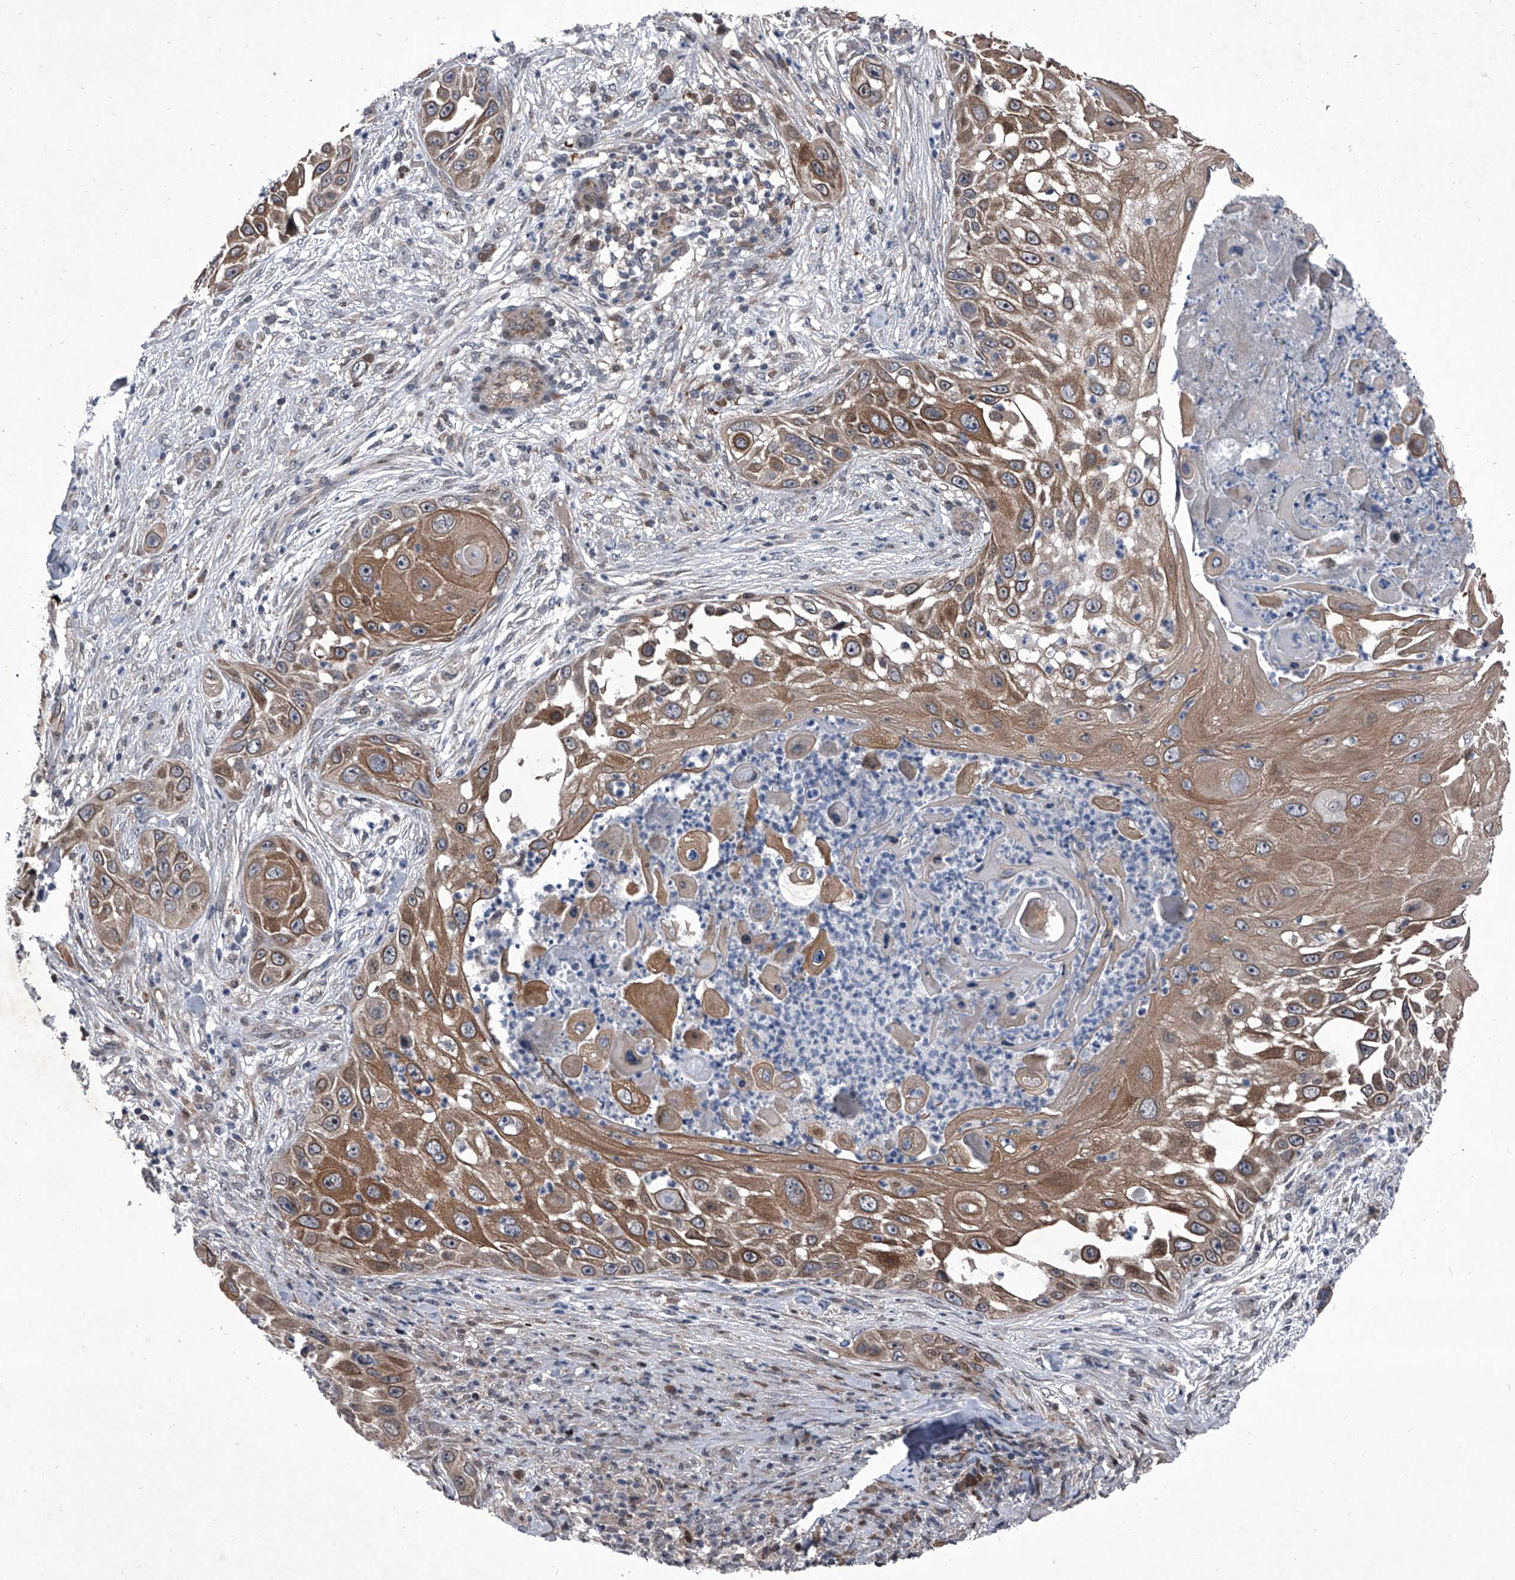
{"staining": {"intensity": "moderate", "quantity": ">75%", "location": "cytoplasmic/membranous"}, "tissue": "skin cancer", "cell_type": "Tumor cells", "image_type": "cancer", "snomed": [{"axis": "morphology", "description": "Squamous cell carcinoma, NOS"}, {"axis": "topography", "description": "Skin"}], "caption": "Immunohistochemical staining of human squamous cell carcinoma (skin) shows medium levels of moderate cytoplasmic/membranous protein positivity in about >75% of tumor cells.", "gene": "ELK4", "patient": {"sex": "female", "age": 44}}